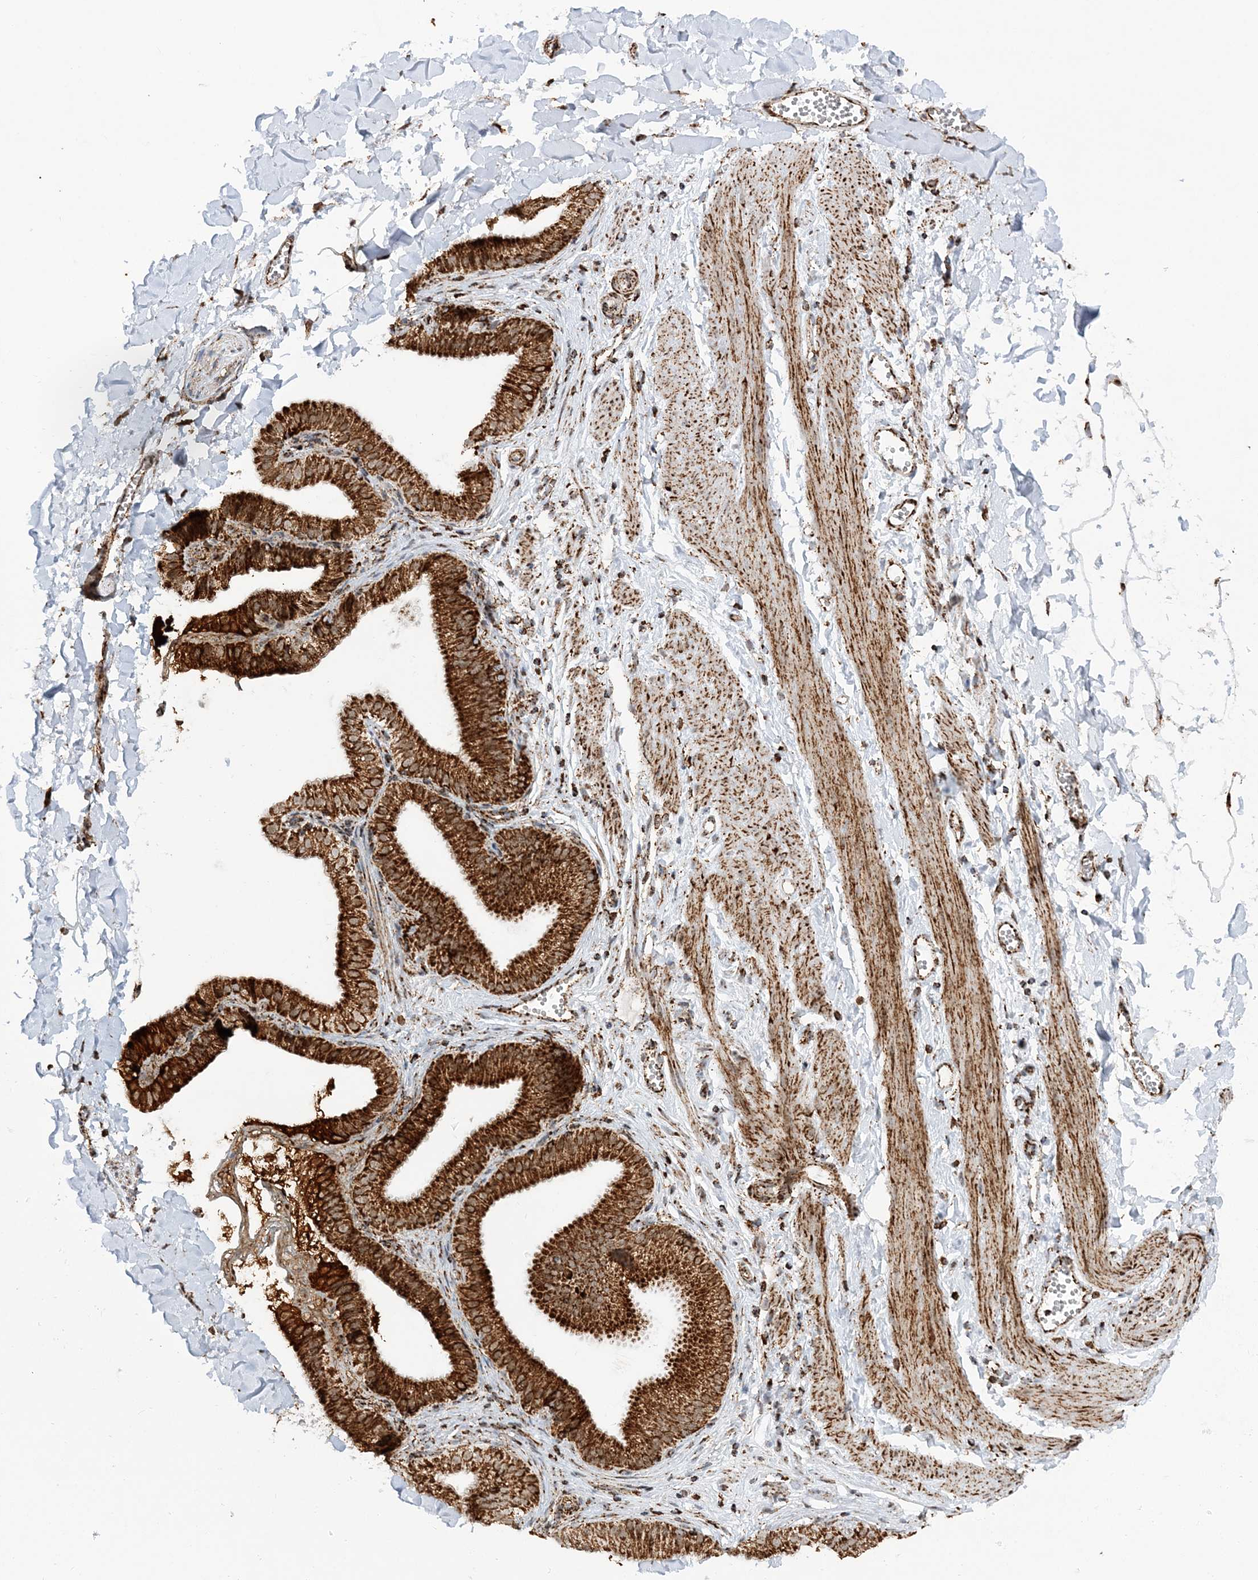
{"staining": {"intensity": "moderate", "quantity": ">75%", "location": "cytoplasmic/membranous"}, "tissue": "adipose tissue", "cell_type": "Adipocytes", "image_type": "normal", "snomed": [{"axis": "morphology", "description": "Normal tissue, NOS"}, {"axis": "topography", "description": "Gallbladder"}, {"axis": "topography", "description": "Peripheral nerve tissue"}], "caption": "This image exhibits normal adipose tissue stained with immunohistochemistry to label a protein in brown. The cytoplasmic/membranous of adipocytes show moderate positivity for the protein. Nuclei are counter-stained blue.", "gene": "CRY2", "patient": {"sex": "male", "age": 38}}